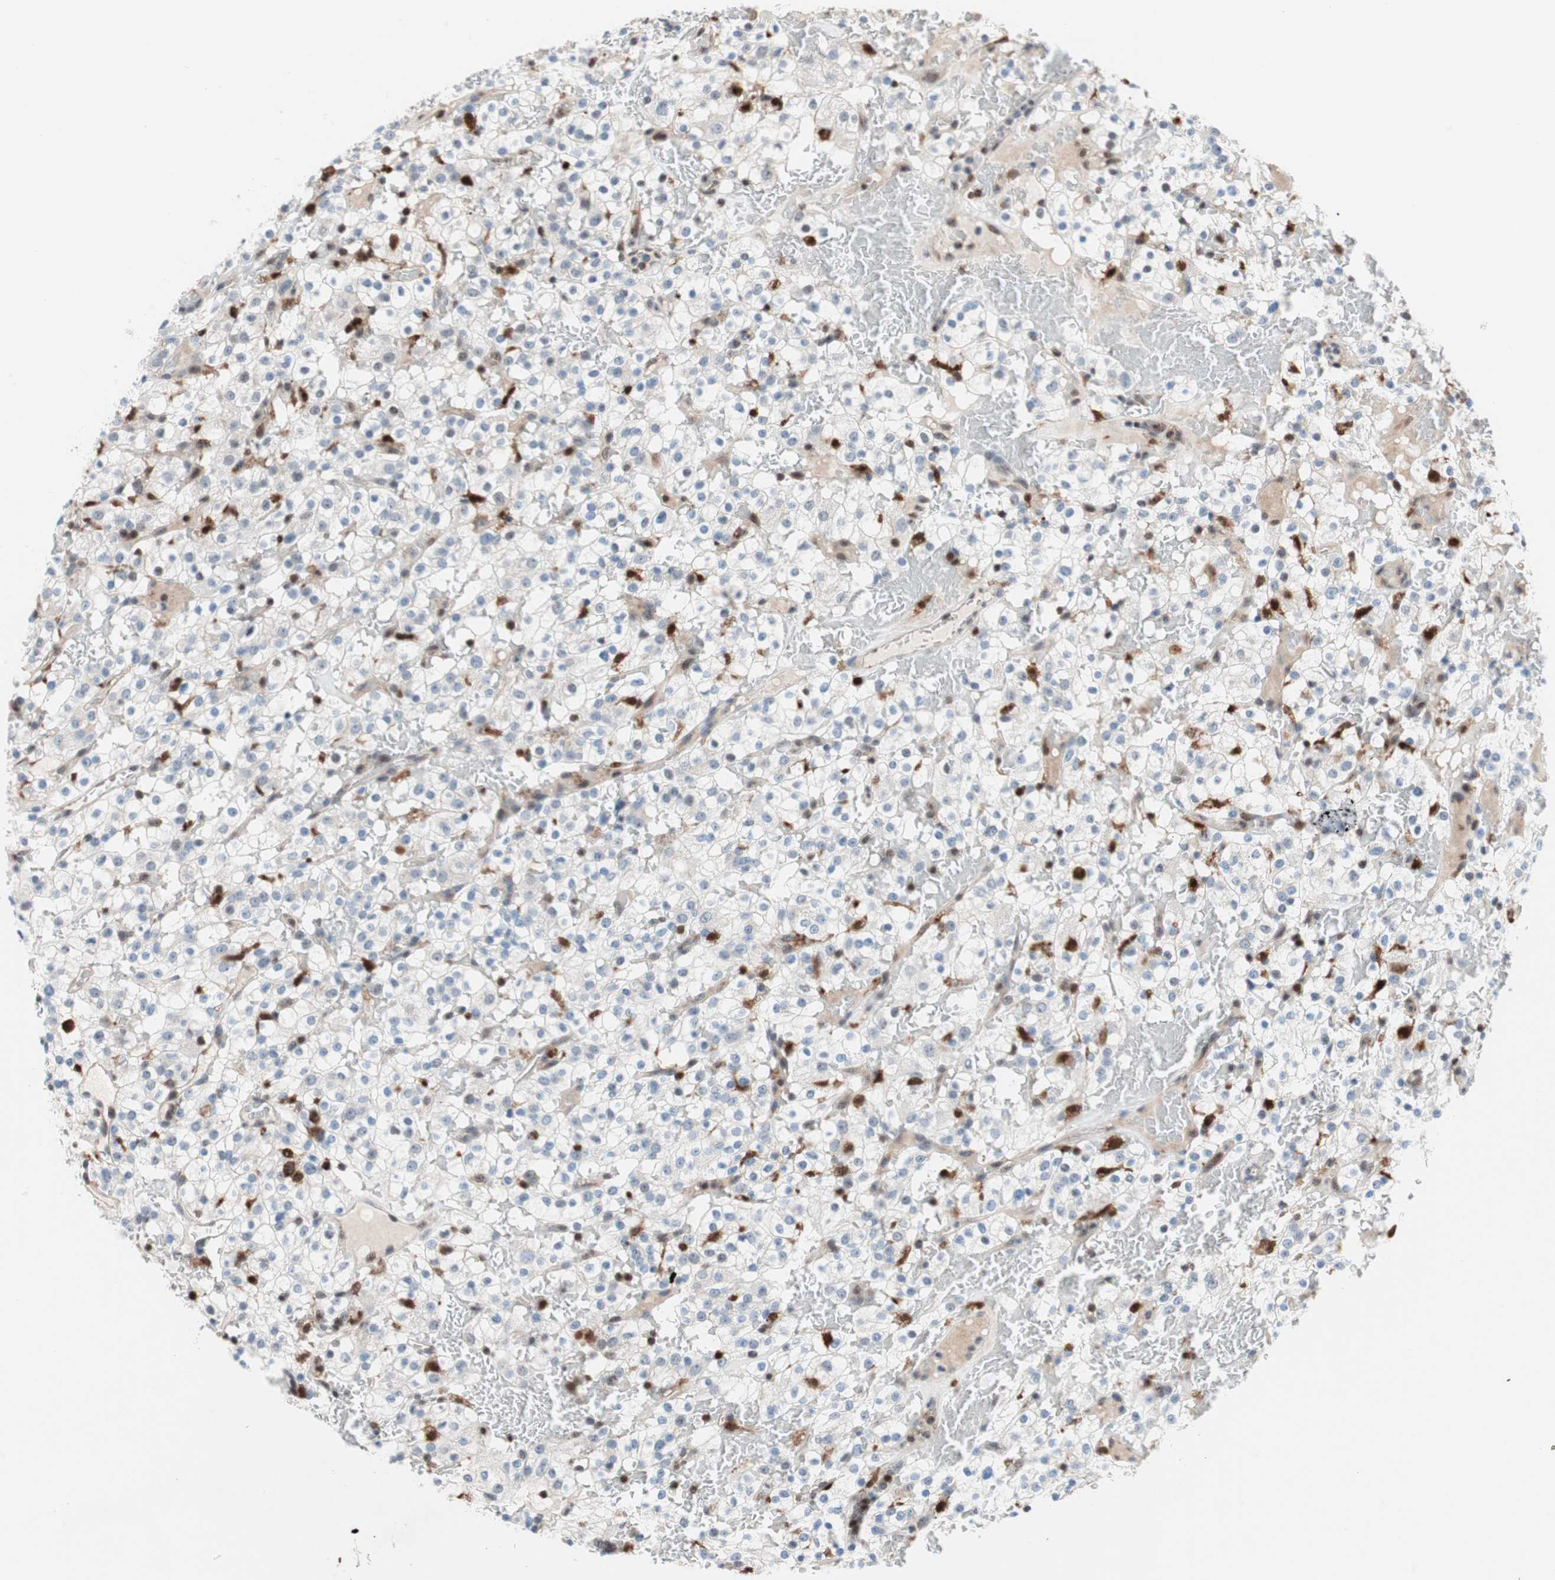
{"staining": {"intensity": "negative", "quantity": "none", "location": "none"}, "tissue": "renal cancer", "cell_type": "Tumor cells", "image_type": "cancer", "snomed": [{"axis": "morphology", "description": "Normal tissue, NOS"}, {"axis": "morphology", "description": "Adenocarcinoma, NOS"}, {"axis": "topography", "description": "Kidney"}], "caption": "IHC of renal adenocarcinoma displays no staining in tumor cells.", "gene": "RGS10", "patient": {"sex": "female", "age": 72}}